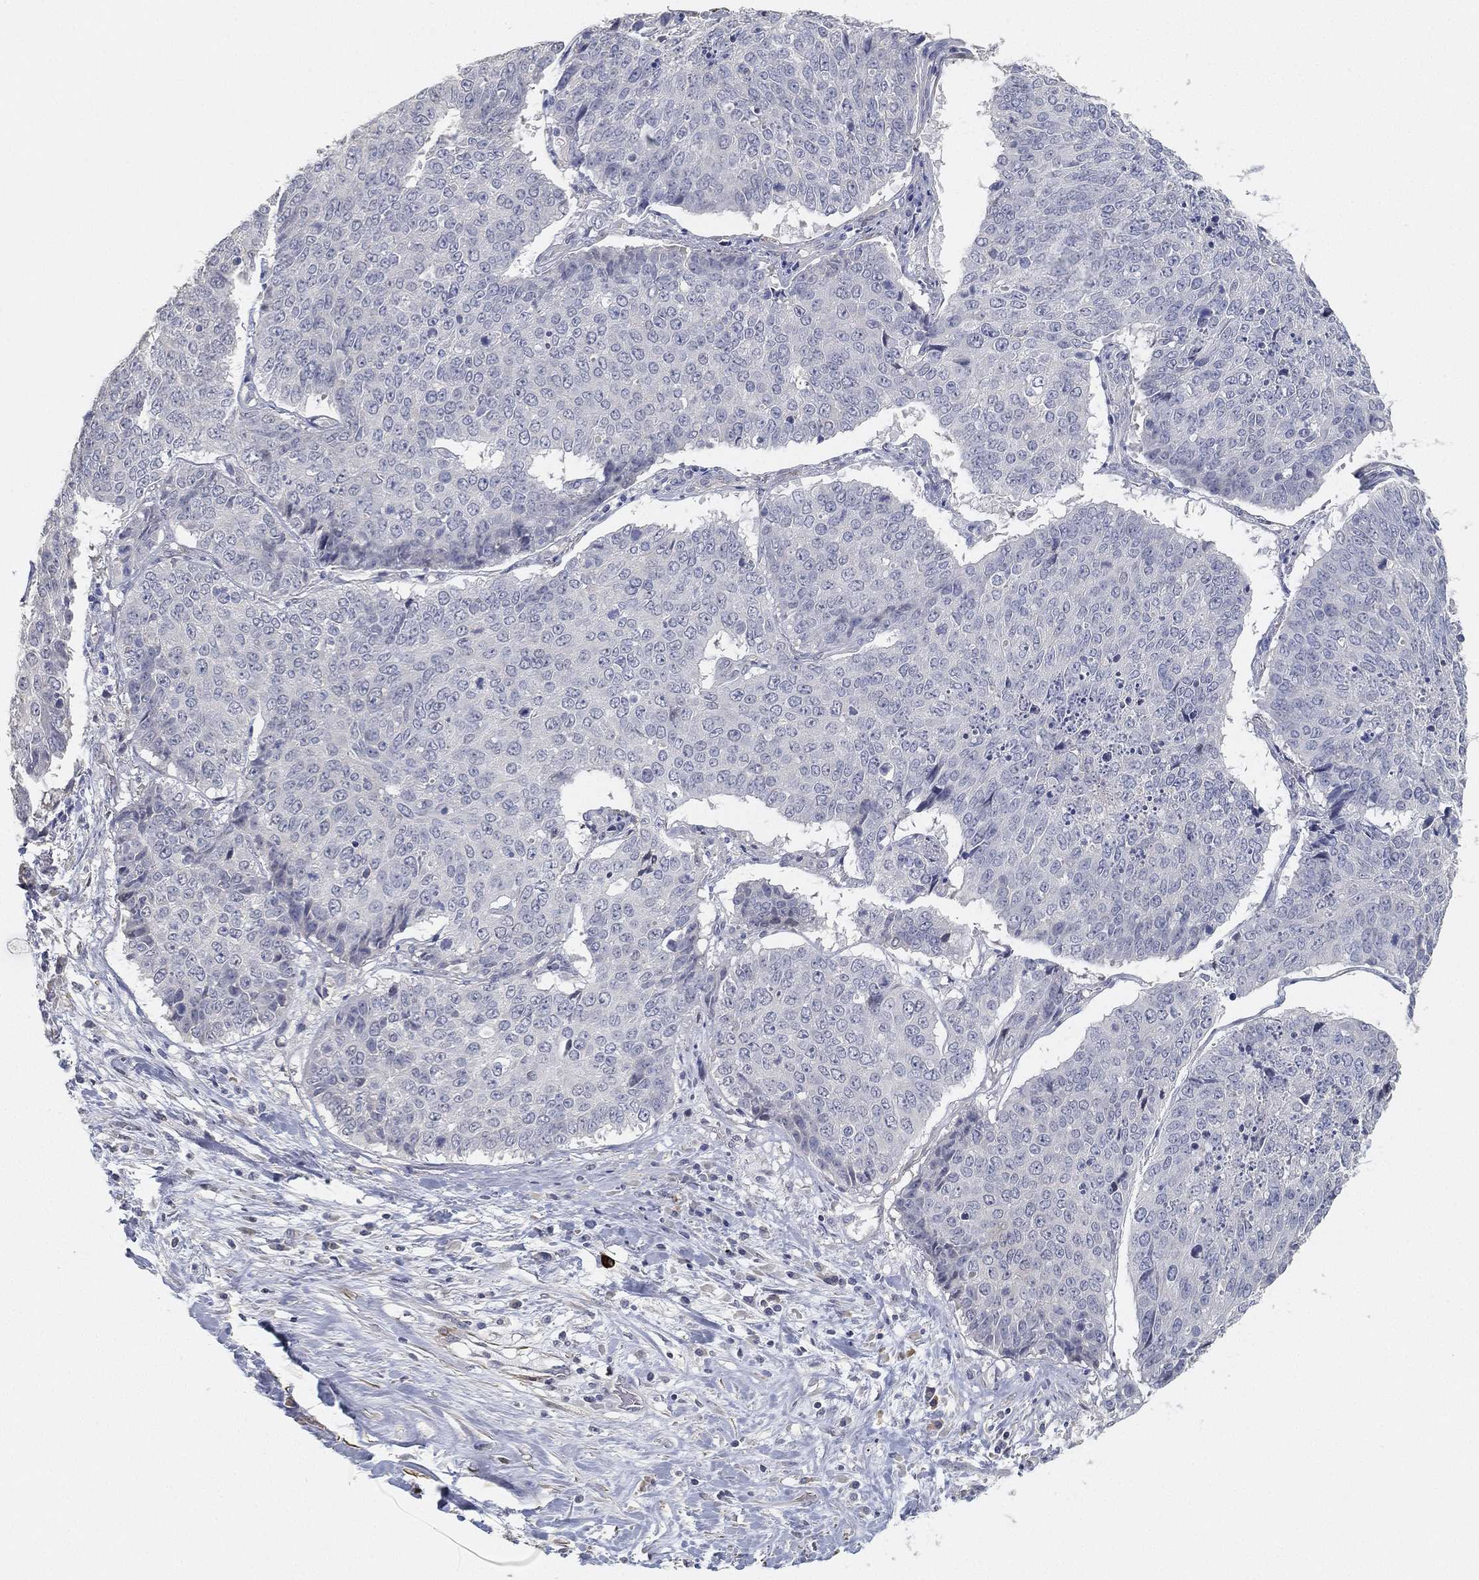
{"staining": {"intensity": "negative", "quantity": "none", "location": "none"}, "tissue": "lung cancer", "cell_type": "Tumor cells", "image_type": "cancer", "snomed": [{"axis": "morphology", "description": "Normal tissue, NOS"}, {"axis": "morphology", "description": "Squamous cell carcinoma, NOS"}, {"axis": "topography", "description": "Bronchus"}, {"axis": "topography", "description": "Lung"}], "caption": "This is an immunohistochemistry histopathology image of lung cancer. There is no staining in tumor cells.", "gene": "GPR61", "patient": {"sex": "male", "age": 64}}